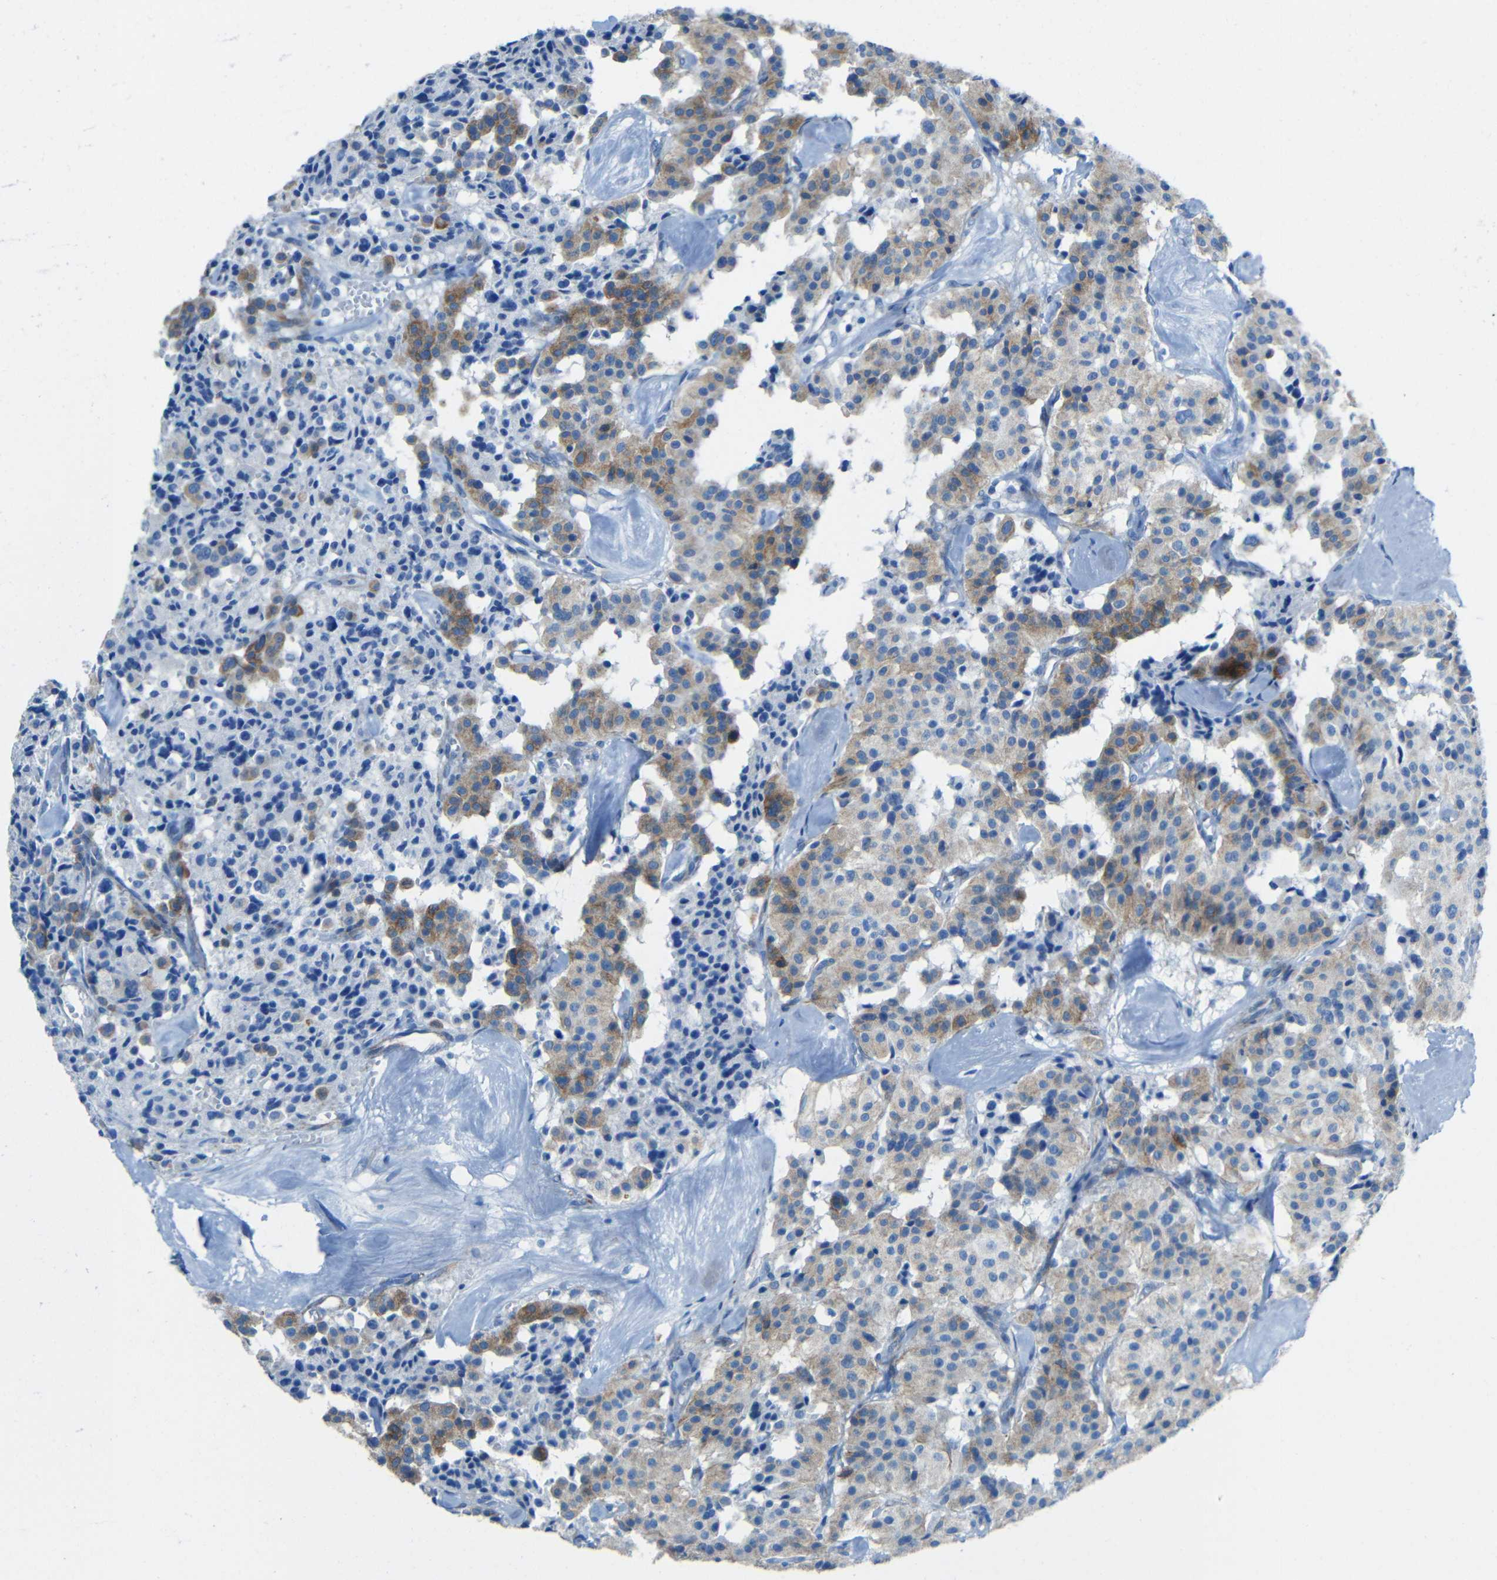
{"staining": {"intensity": "moderate", "quantity": "25%-75%", "location": "cytoplasmic/membranous"}, "tissue": "carcinoid", "cell_type": "Tumor cells", "image_type": "cancer", "snomed": [{"axis": "morphology", "description": "Carcinoid, malignant, NOS"}, {"axis": "topography", "description": "Lung"}], "caption": "Moderate cytoplasmic/membranous protein expression is identified in about 25%-75% of tumor cells in malignant carcinoid.", "gene": "TUBB4B", "patient": {"sex": "male", "age": 30}}